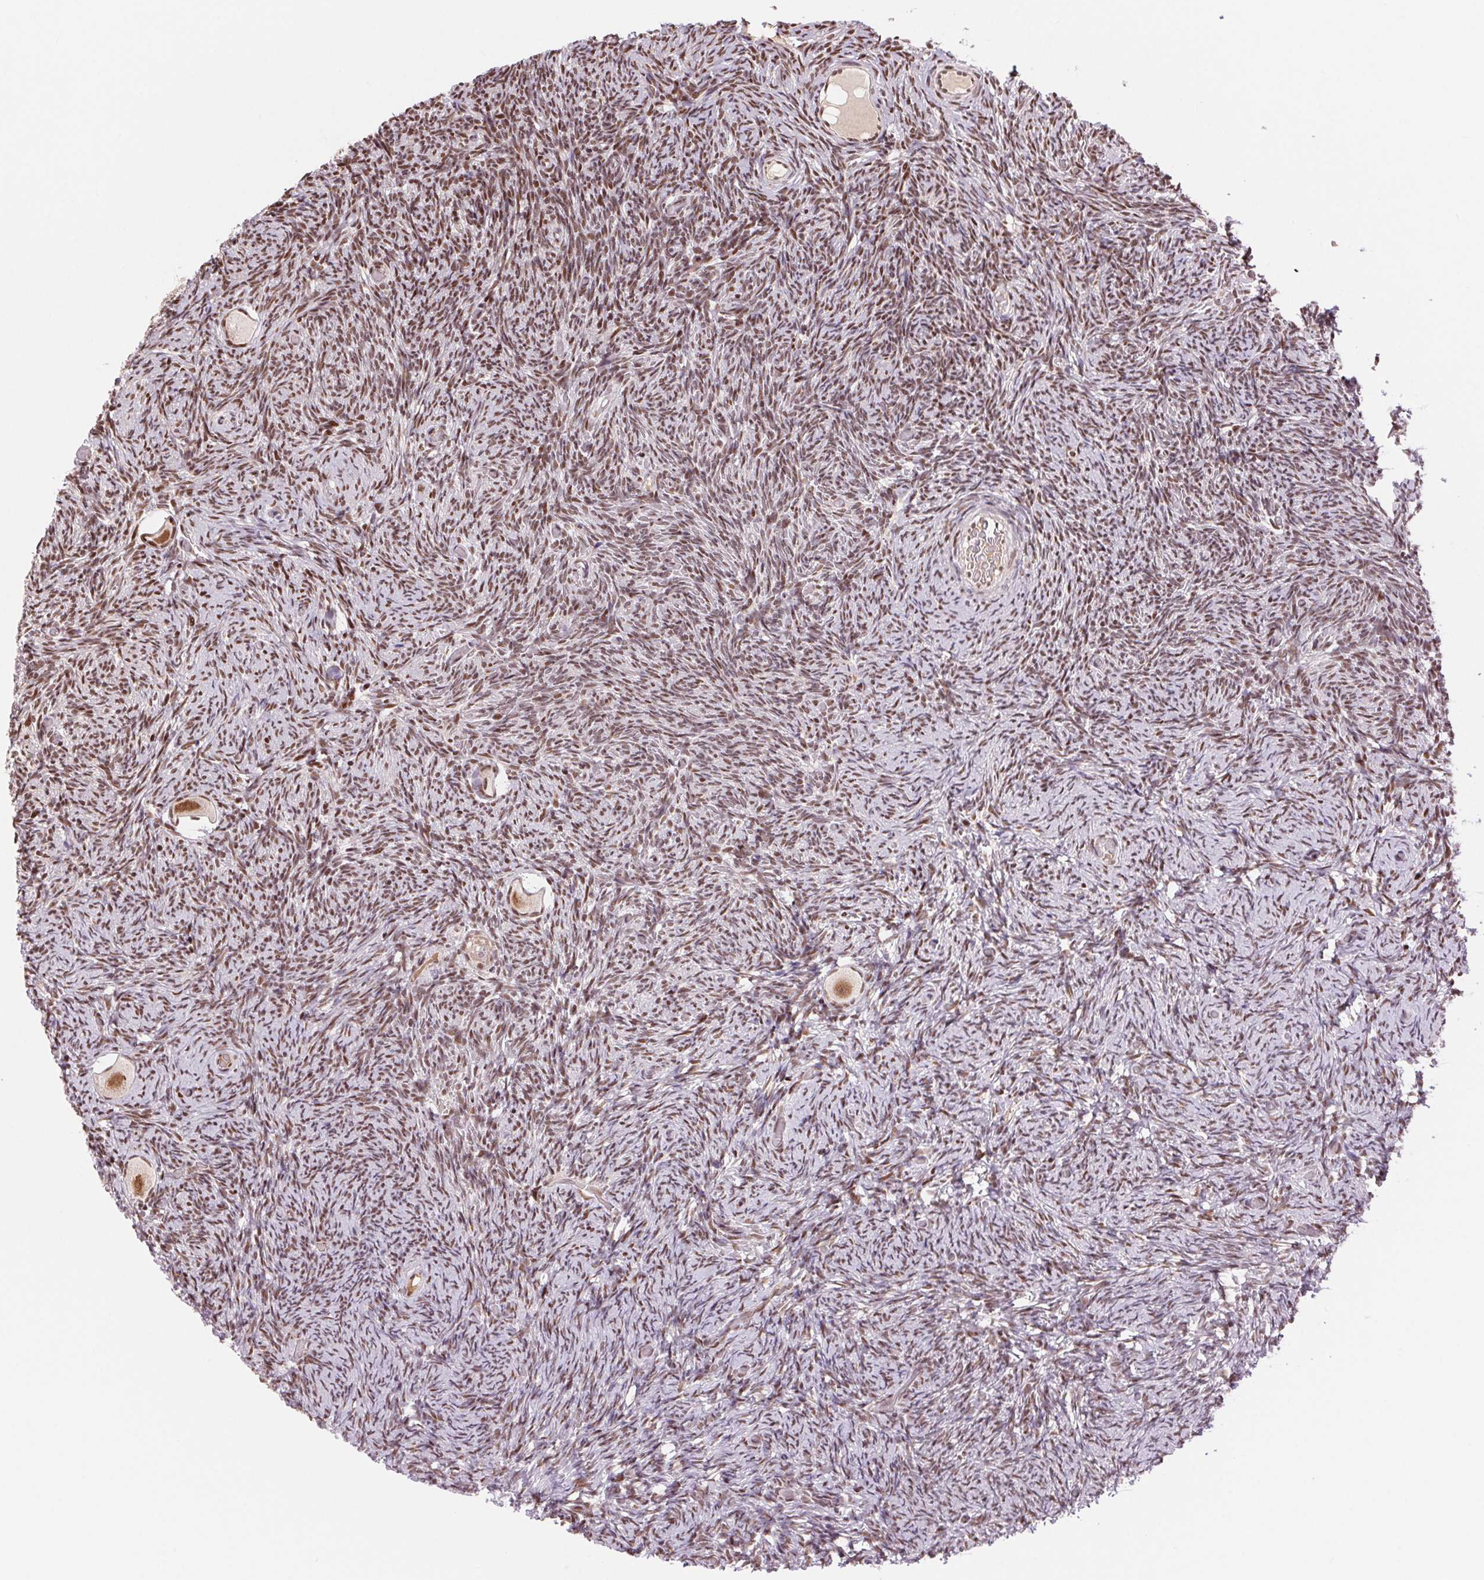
{"staining": {"intensity": "moderate", "quantity": ">75%", "location": "nuclear"}, "tissue": "ovary", "cell_type": "Follicle cells", "image_type": "normal", "snomed": [{"axis": "morphology", "description": "Normal tissue, NOS"}, {"axis": "topography", "description": "Ovary"}], "caption": "Brown immunohistochemical staining in benign ovary shows moderate nuclear expression in about >75% of follicle cells.", "gene": "RAD23A", "patient": {"sex": "female", "age": 34}}